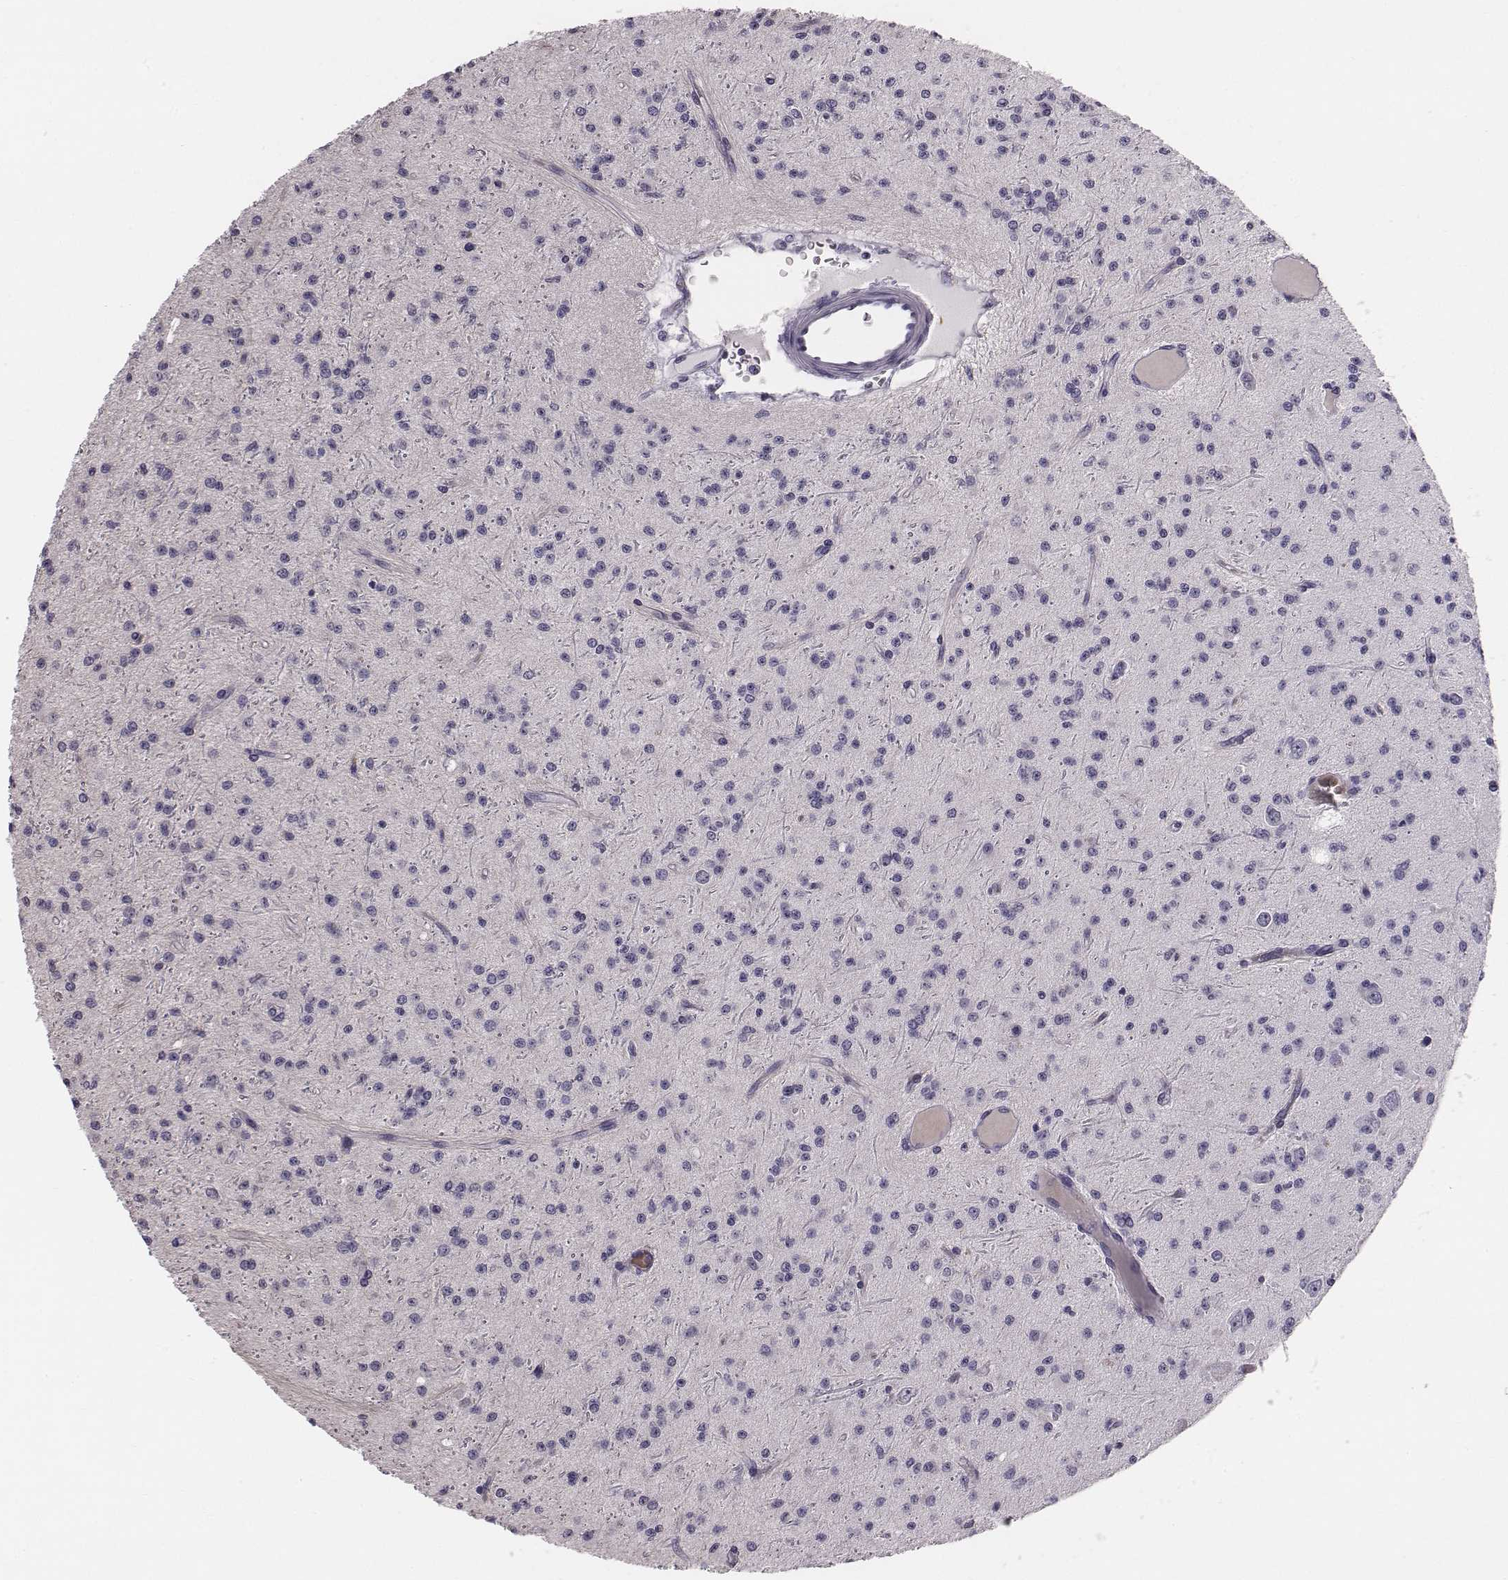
{"staining": {"intensity": "negative", "quantity": "none", "location": "none"}, "tissue": "glioma", "cell_type": "Tumor cells", "image_type": "cancer", "snomed": [{"axis": "morphology", "description": "Glioma, malignant, Low grade"}, {"axis": "topography", "description": "Brain"}], "caption": "This is an IHC photomicrograph of malignant glioma (low-grade). There is no positivity in tumor cells.", "gene": "HBZ", "patient": {"sex": "male", "age": 27}}